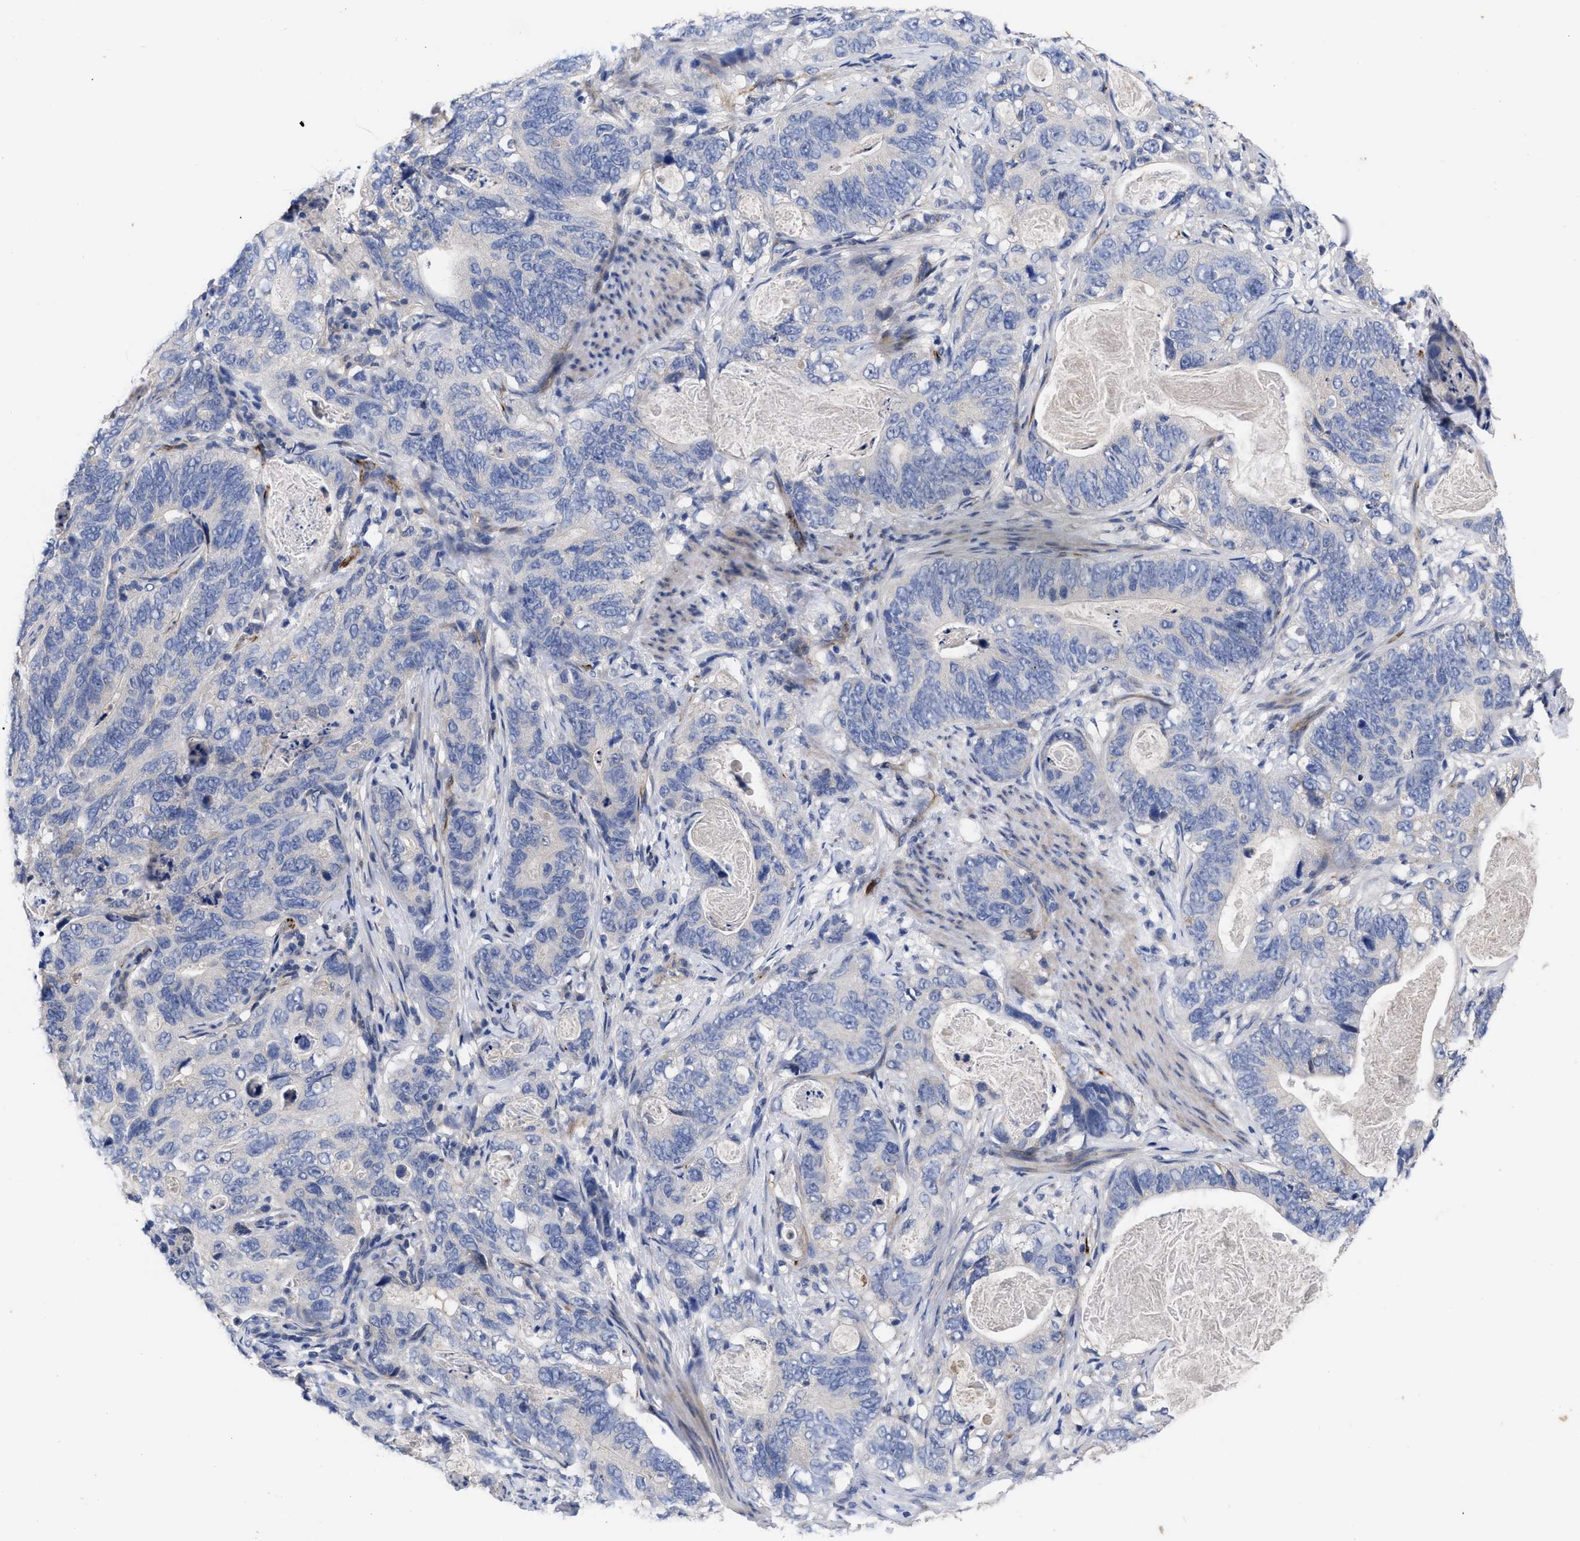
{"staining": {"intensity": "negative", "quantity": "none", "location": "none"}, "tissue": "stomach cancer", "cell_type": "Tumor cells", "image_type": "cancer", "snomed": [{"axis": "morphology", "description": "Normal tissue, NOS"}, {"axis": "morphology", "description": "Adenocarcinoma, NOS"}, {"axis": "topography", "description": "Stomach"}], "caption": "Tumor cells are negative for protein expression in human adenocarcinoma (stomach).", "gene": "CCN5", "patient": {"sex": "female", "age": 89}}